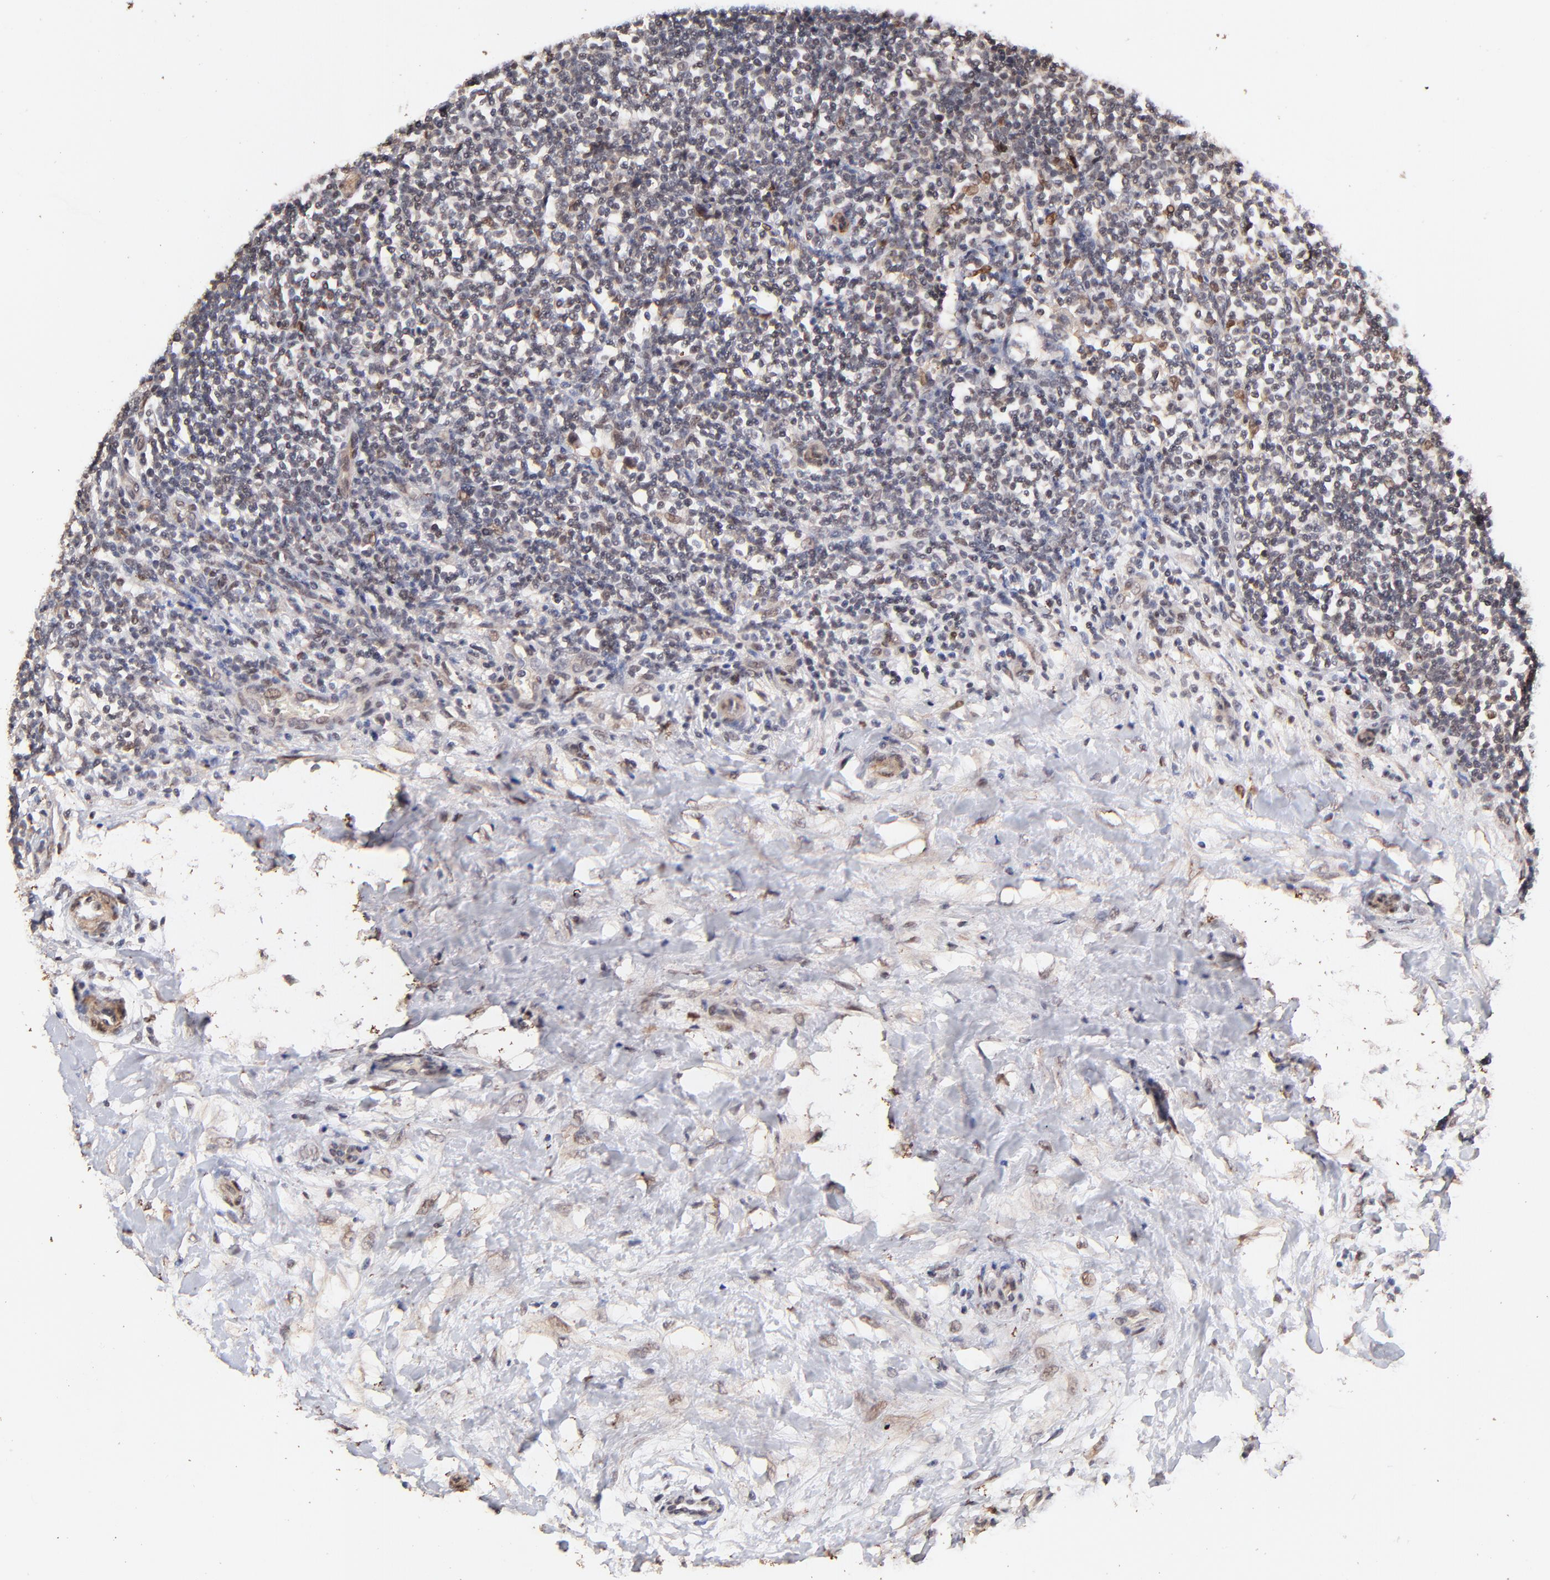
{"staining": {"intensity": "weak", "quantity": "25%-75%", "location": "nuclear"}, "tissue": "lymphoma", "cell_type": "Tumor cells", "image_type": "cancer", "snomed": [{"axis": "morphology", "description": "Malignant lymphoma, non-Hodgkin's type, Low grade"}, {"axis": "topography", "description": "Lymph node"}], "caption": "About 25%-75% of tumor cells in human lymphoma display weak nuclear protein positivity as visualized by brown immunohistochemical staining.", "gene": "ZFP92", "patient": {"sex": "female", "age": 76}}